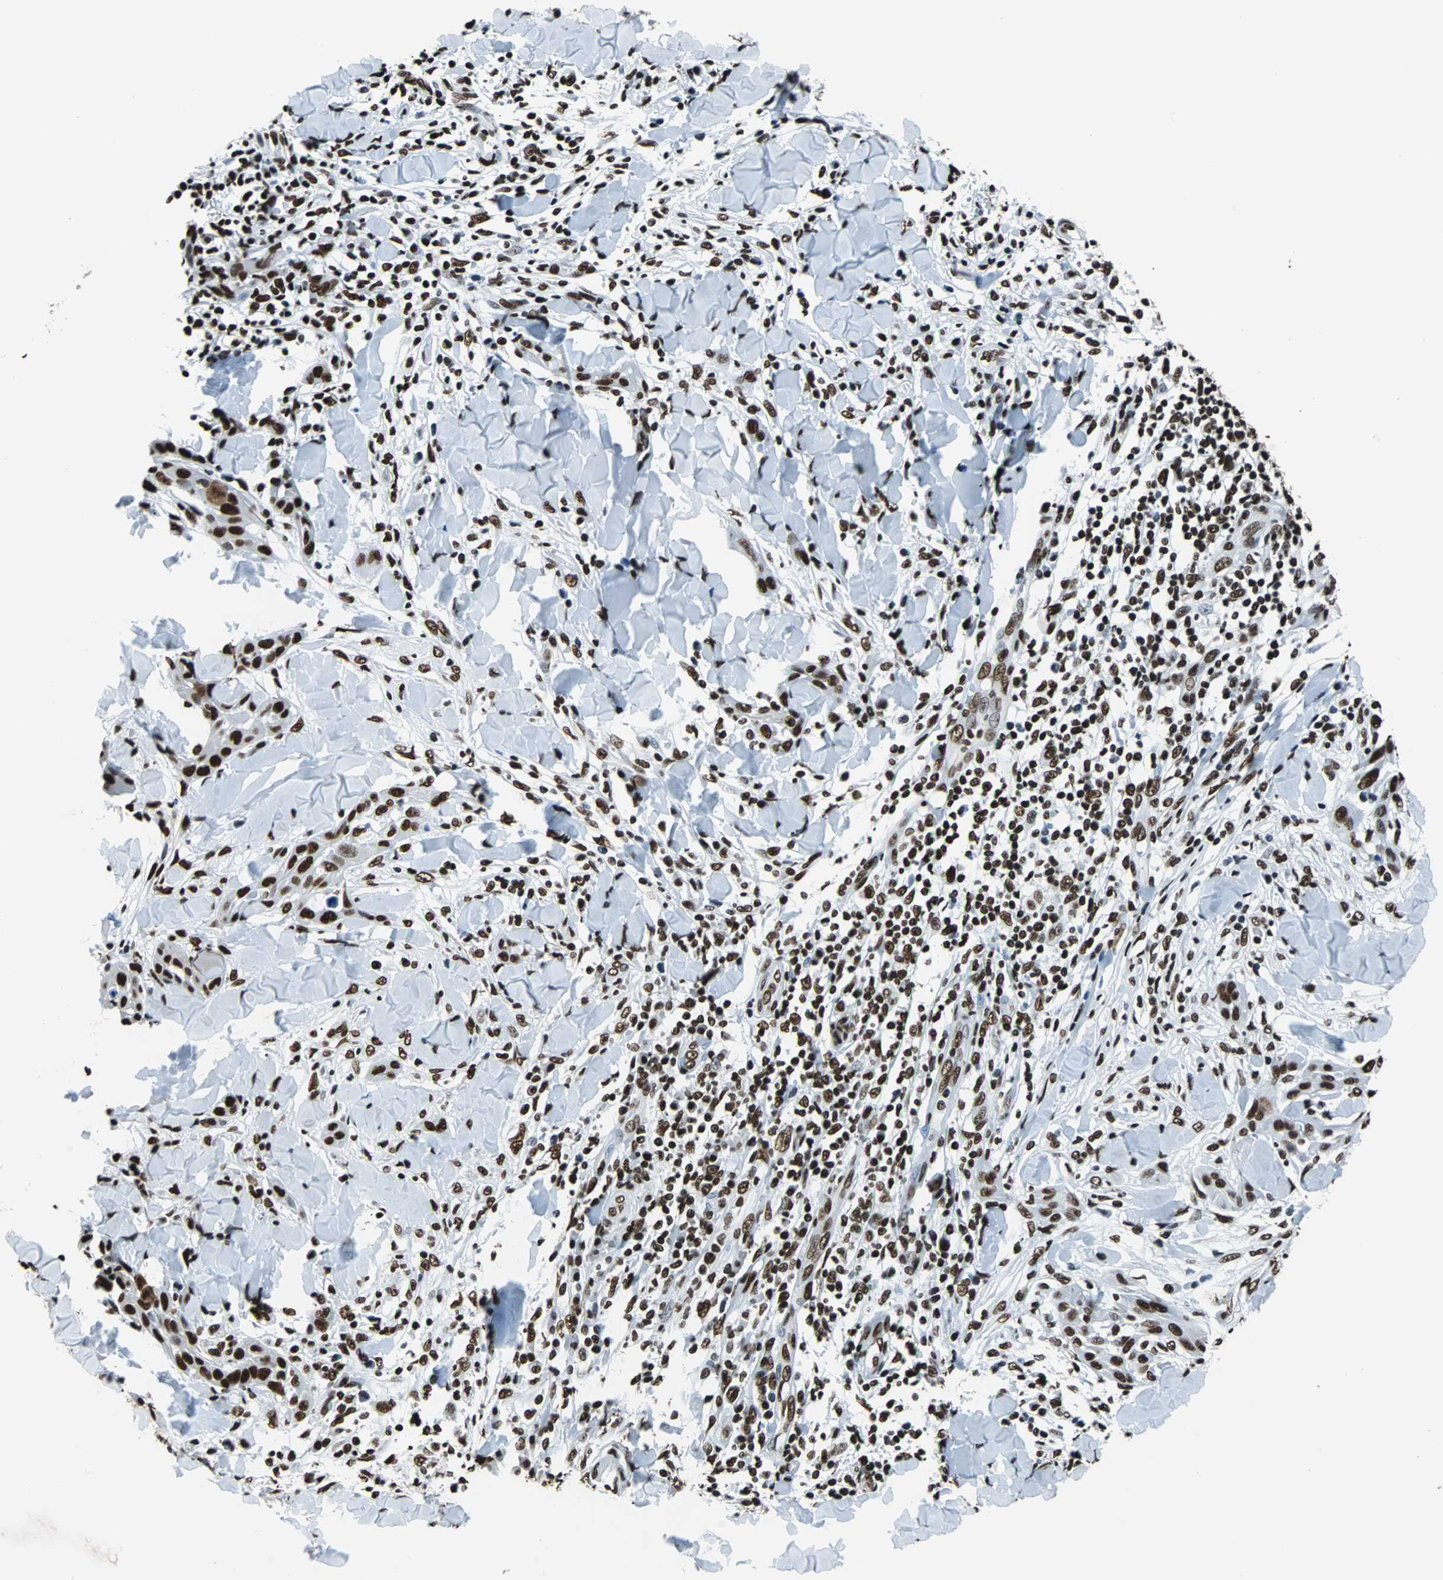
{"staining": {"intensity": "strong", "quantity": ">75%", "location": "nuclear"}, "tissue": "skin cancer", "cell_type": "Tumor cells", "image_type": "cancer", "snomed": [{"axis": "morphology", "description": "Squamous cell carcinoma, NOS"}, {"axis": "topography", "description": "Skin"}], "caption": "IHC (DAB (3,3'-diaminobenzidine)) staining of skin squamous cell carcinoma shows strong nuclear protein expression in approximately >75% of tumor cells.", "gene": "FUBP1", "patient": {"sex": "male", "age": 24}}